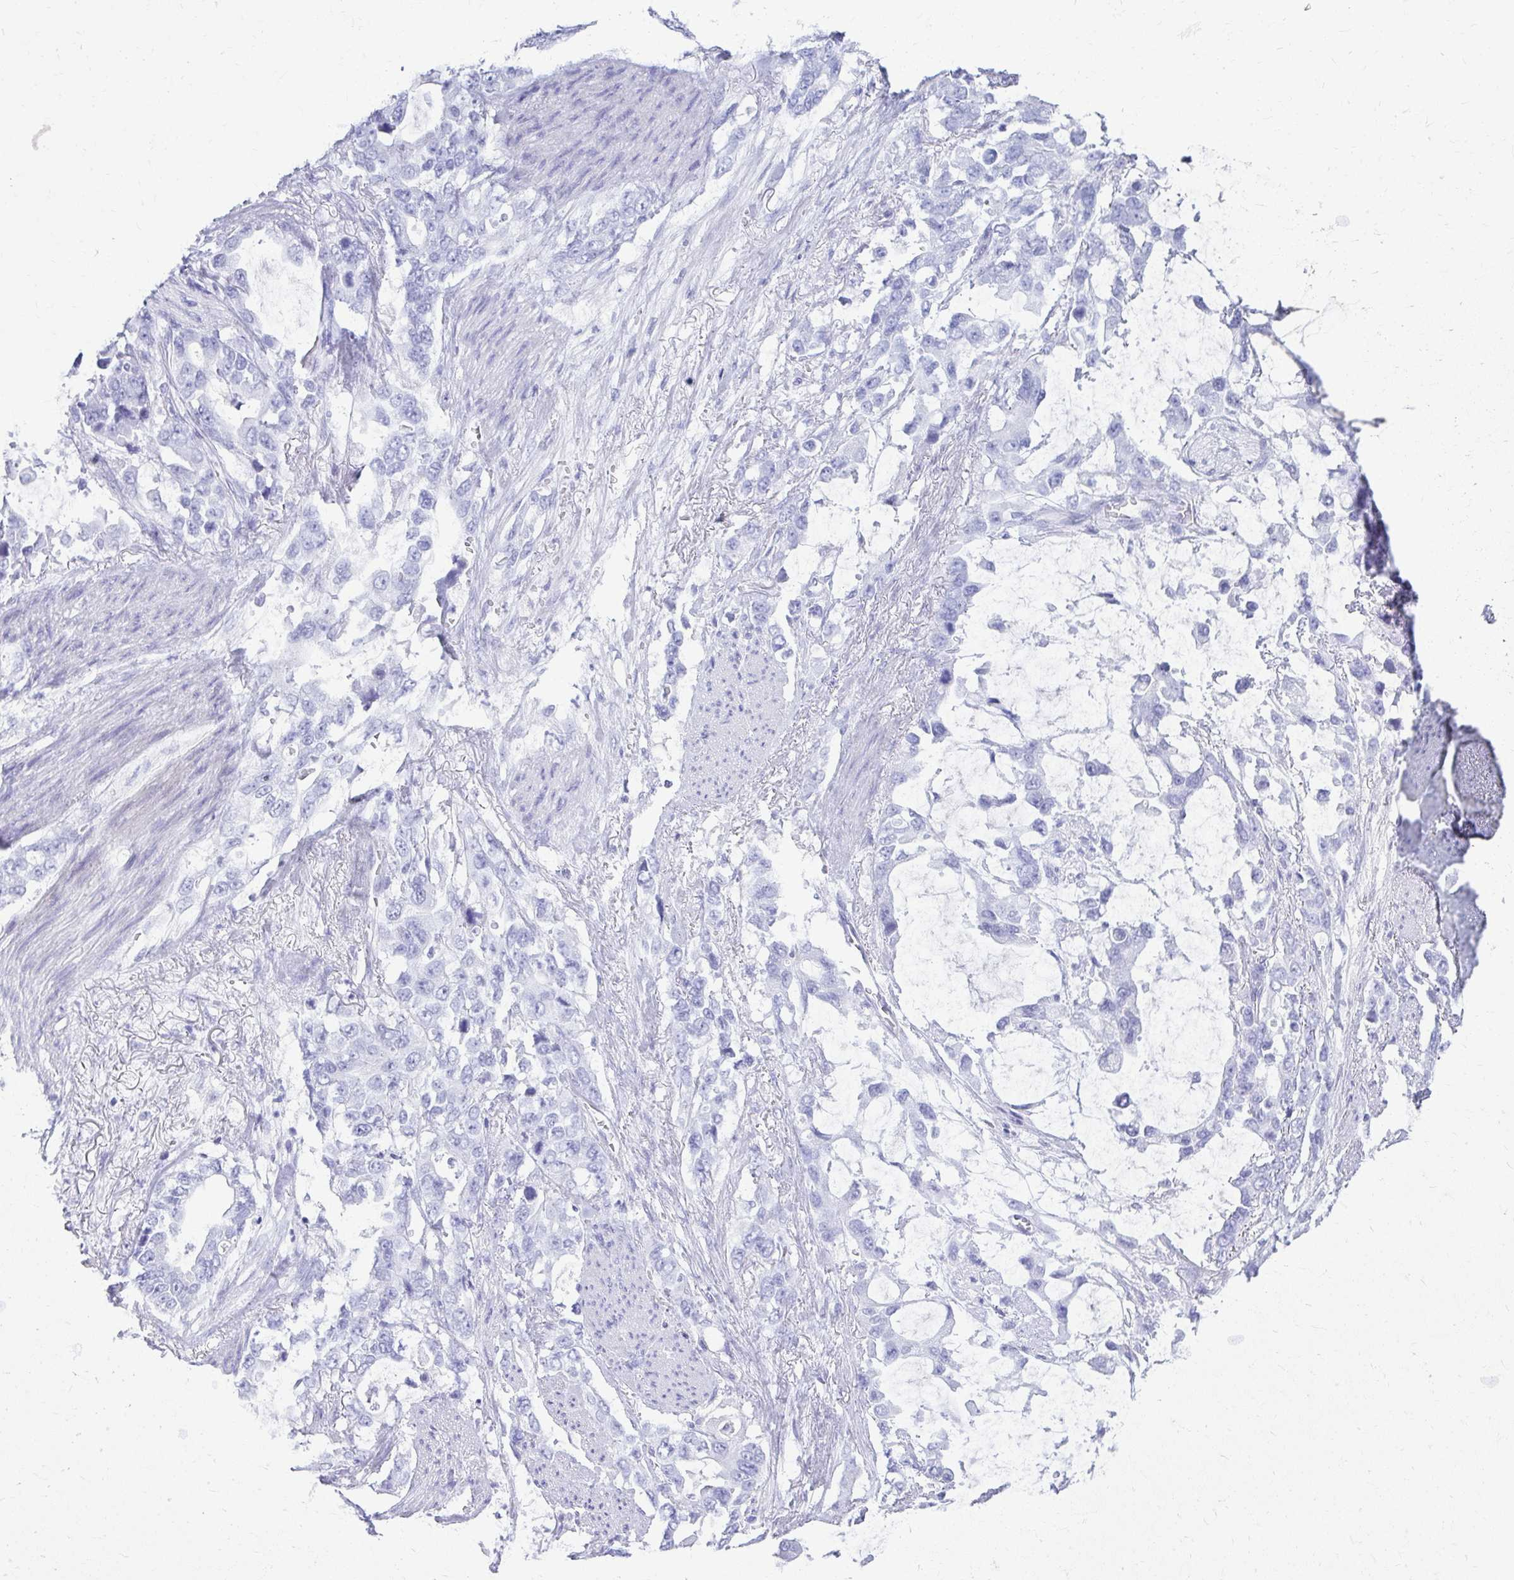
{"staining": {"intensity": "negative", "quantity": "none", "location": "none"}, "tissue": "stomach cancer", "cell_type": "Tumor cells", "image_type": "cancer", "snomed": [{"axis": "morphology", "description": "Adenocarcinoma, NOS"}, {"axis": "topography", "description": "Stomach, upper"}], "caption": "Immunohistochemistry of stomach adenocarcinoma shows no expression in tumor cells.", "gene": "ATP4B", "patient": {"sex": "male", "age": 85}}